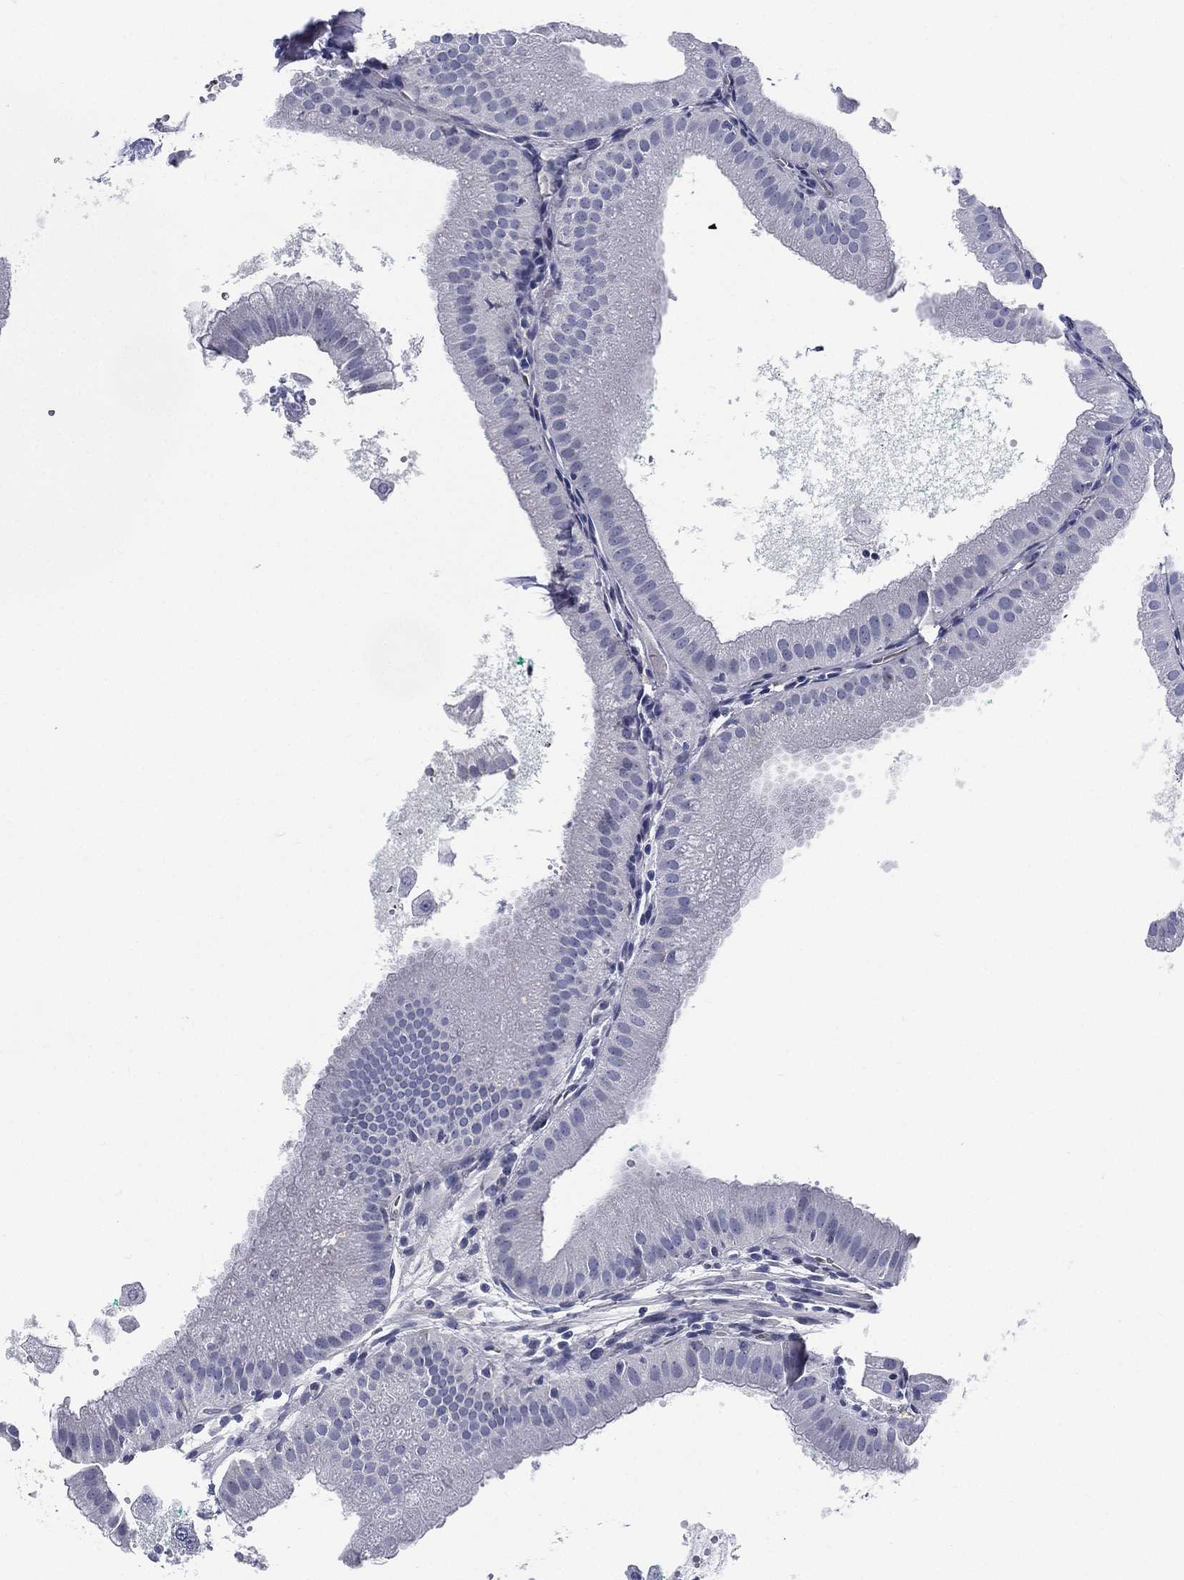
{"staining": {"intensity": "negative", "quantity": "none", "location": "none"}, "tissue": "gallbladder", "cell_type": "Glandular cells", "image_type": "normal", "snomed": [{"axis": "morphology", "description": "Normal tissue, NOS"}, {"axis": "topography", "description": "Gallbladder"}], "caption": "Unremarkable gallbladder was stained to show a protein in brown. There is no significant expression in glandular cells. The staining was performed using DAB to visualize the protein expression in brown, while the nuclei were stained in blue with hematoxylin (Magnification: 20x).", "gene": "DEFB121", "patient": {"sex": "male", "age": 67}}